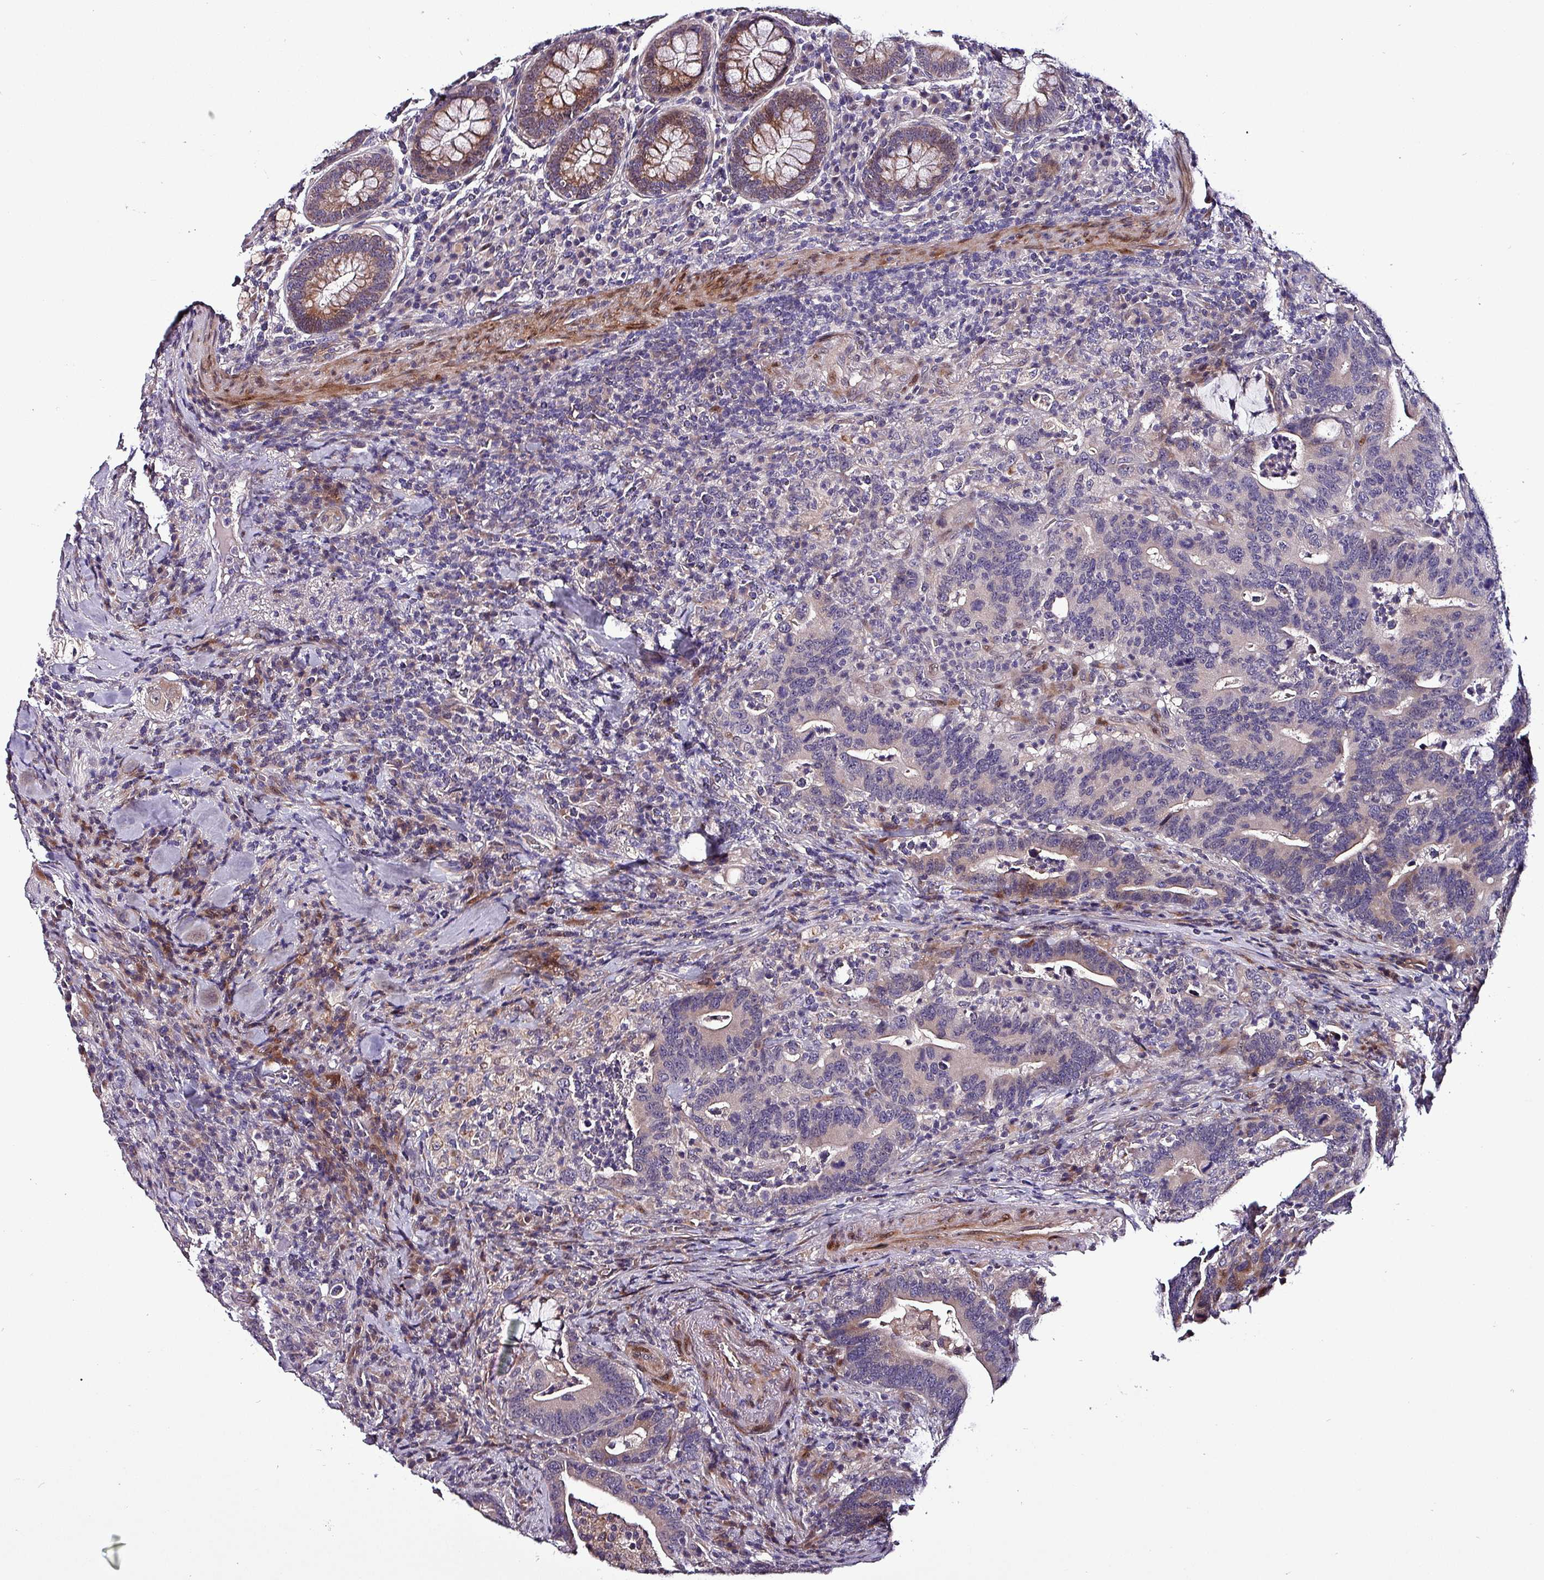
{"staining": {"intensity": "moderate", "quantity": "<25%", "location": "cytoplasmic/membranous,nuclear"}, "tissue": "colorectal cancer", "cell_type": "Tumor cells", "image_type": "cancer", "snomed": [{"axis": "morphology", "description": "Adenocarcinoma, NOS"}, {"axis": "topography", "description": "Colon"}], "caption": "An image showing moderate cytoplasmic/membranous and nuclear expression in about <25% of tumor cells in colorectal adenocarcinoma, as visualized by brown immunohistochemical staining.", "gene": "GRAPL", "patient": {"sex": "female", "age": 66}}